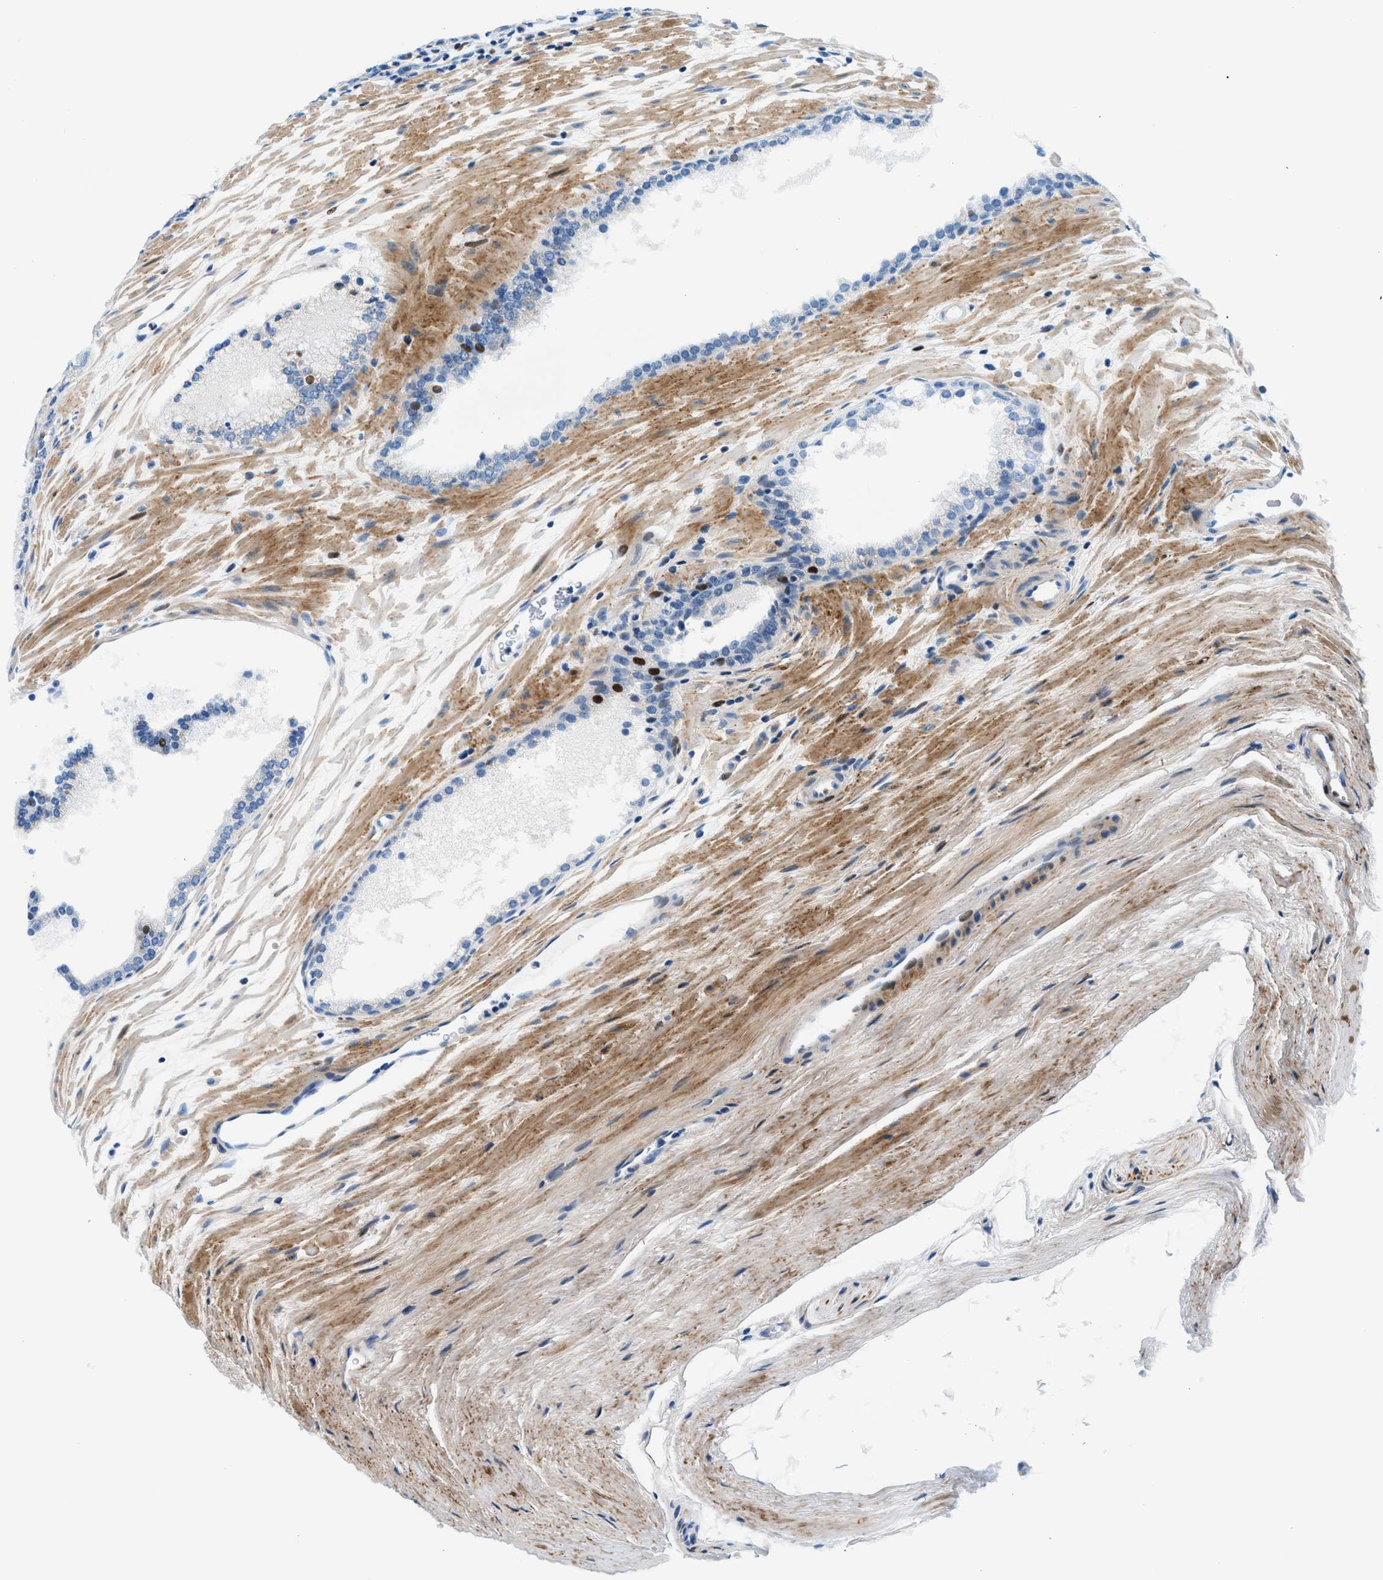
{"staining": {"intensity": "moderate", "quantity": "<25%", "location": "nuclear"}, "tissue": "prostate cancer", "cell_type": "Tumor cells", "image_type": "cancer", "snomed": [{"axis": "morphology", "description": "Adenocarcinoma, Low grade"}, {"axis": "topography", "description": "Prostate"}], "caption": "Prostate cancer stained for a protein shows moderate nuclear positivity in tumor cells.", "gene": "VPS53", "patient": {"sex": "male", "age": 70}}